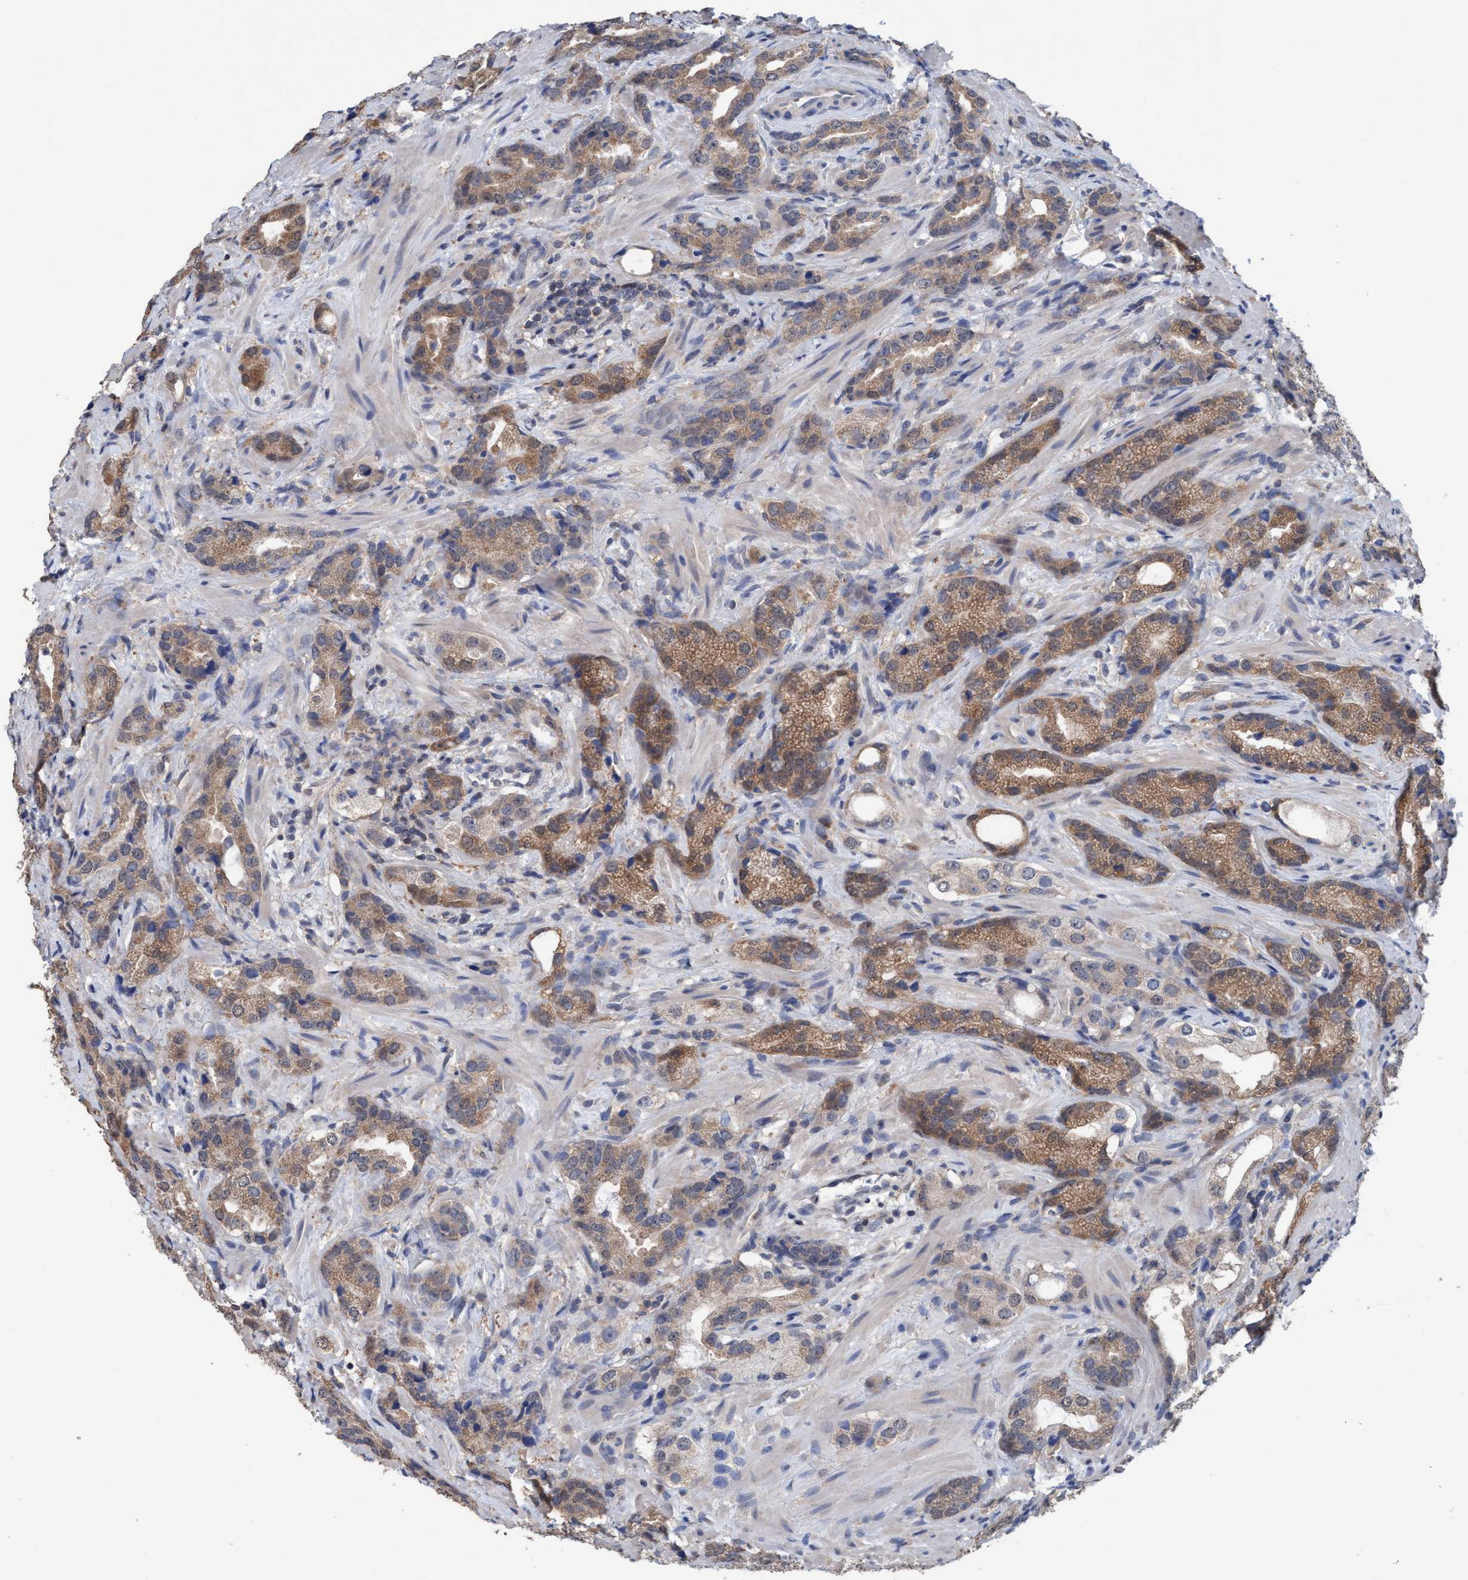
{"staining": {"intensity": "moderate", "quantity": ">75%", "location": "cytoplasmic/membranous"}, "tissue": "prostate cancer", "cell_type": "Tumor cells", "image_type": "cancer", "snomed": [{"axis": "morphology", "description": "Adenocarcinoma, High grade"}, {"axis": "topography", "description": "Prostate"}], "caption": "A medium amount of moderate cytoplasmic/membranous expression is present in about >75% of tumor cells in prostate cancer (adenocarcinoma (high-grade)) tissue. (DAB IHC, brown staining for protein, blue staining for nuclei).", "gene": "GLOD4", "patient": {"sex": "male", "age": 63}}